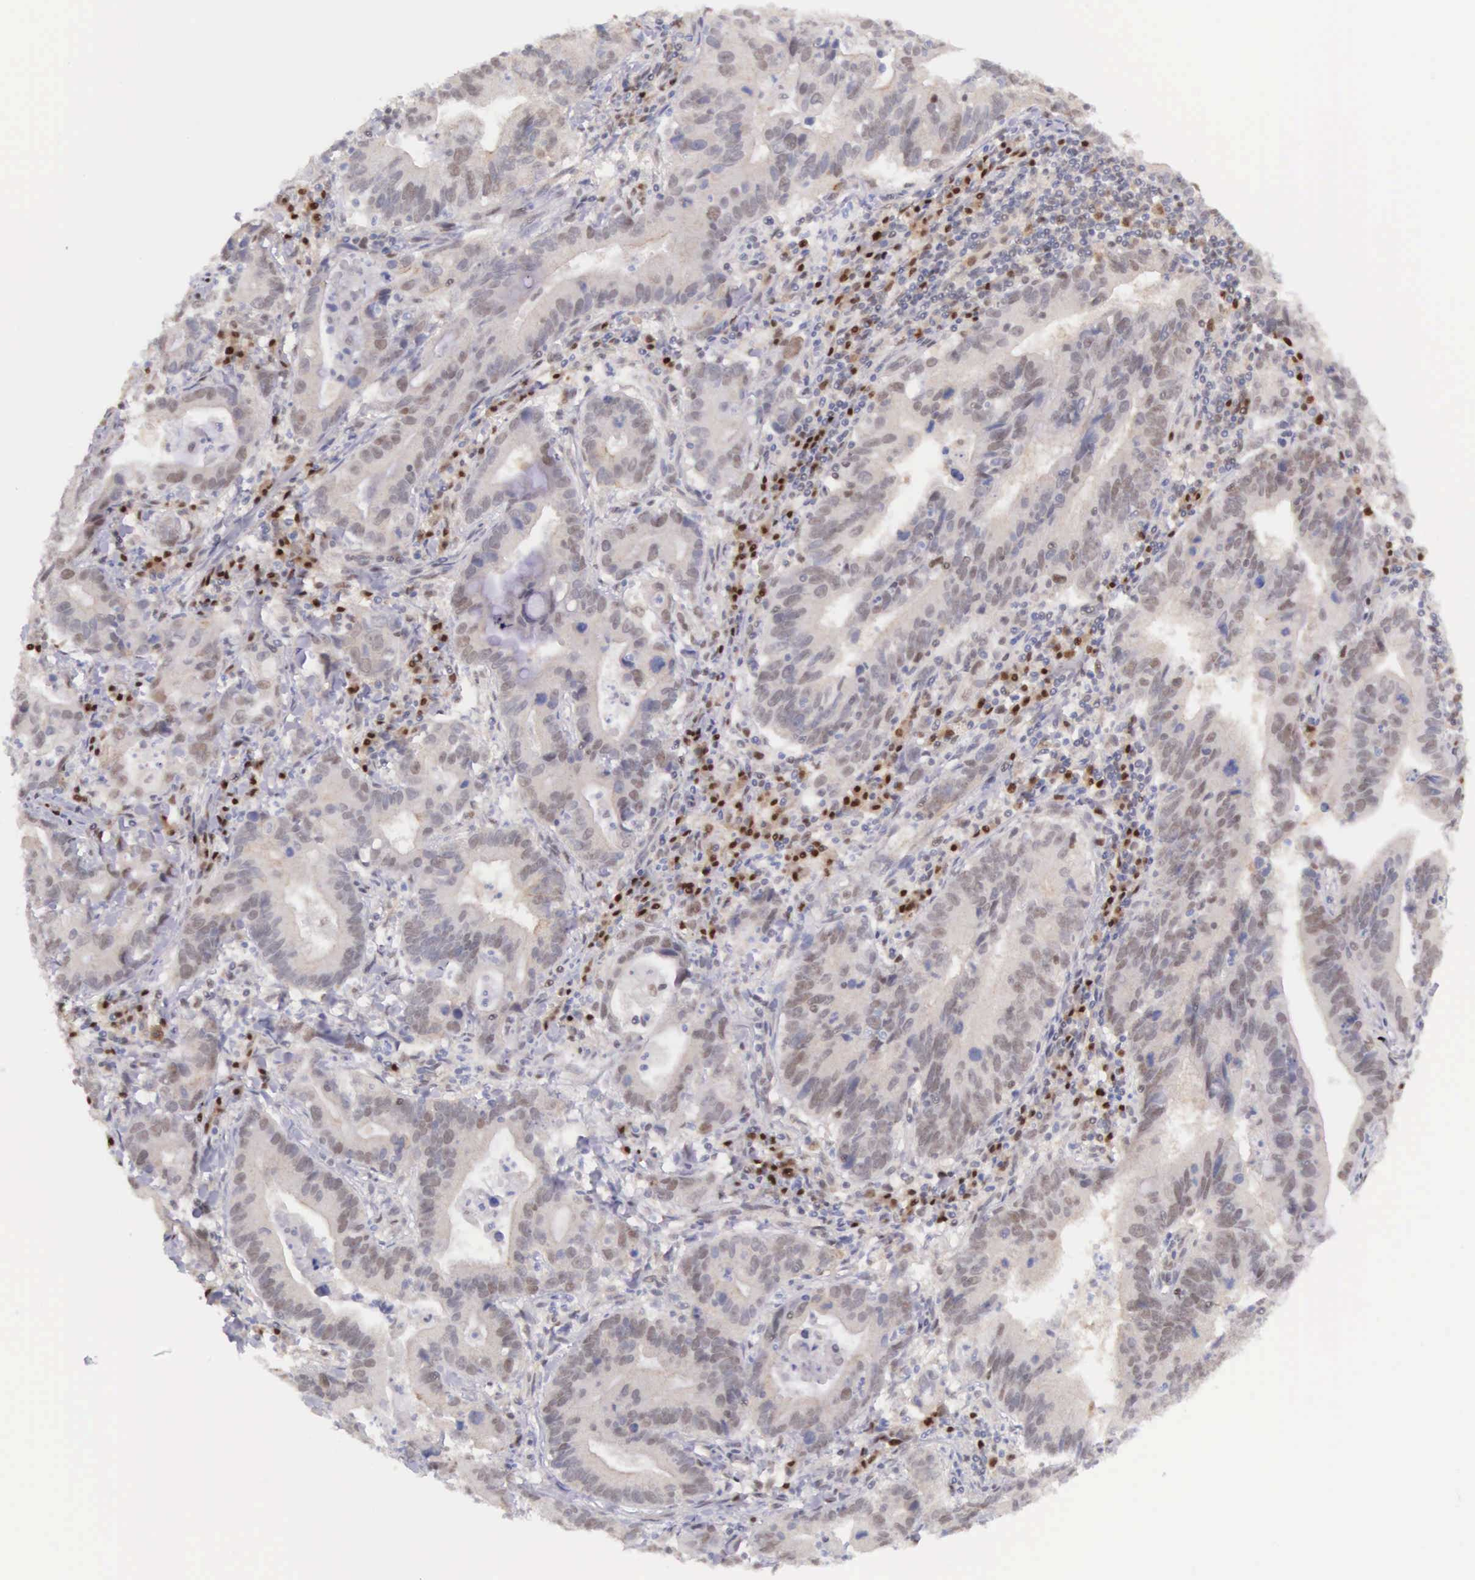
{"staining": {"intensity": "weak", "quantity": "25%-75%", "location": "nuclear"}, "tissue": "stomach cancer", "cell_type": "Tumor cells", "image_type": "cancer", "snomed": [{"axis": "morphology", "description": "Adenocarcinoma, NOS"}, {"axis": "topography", "description": "Stomach, upper"}], "caption": "Stomach adenocarcinoma stained with DAB IHC demonstrates low levels of weak nuclear positivity in approximately 25%-75% of tumor cells.", "gene": "CCDC117", "patient": {"sex": "male", "age": 63}}